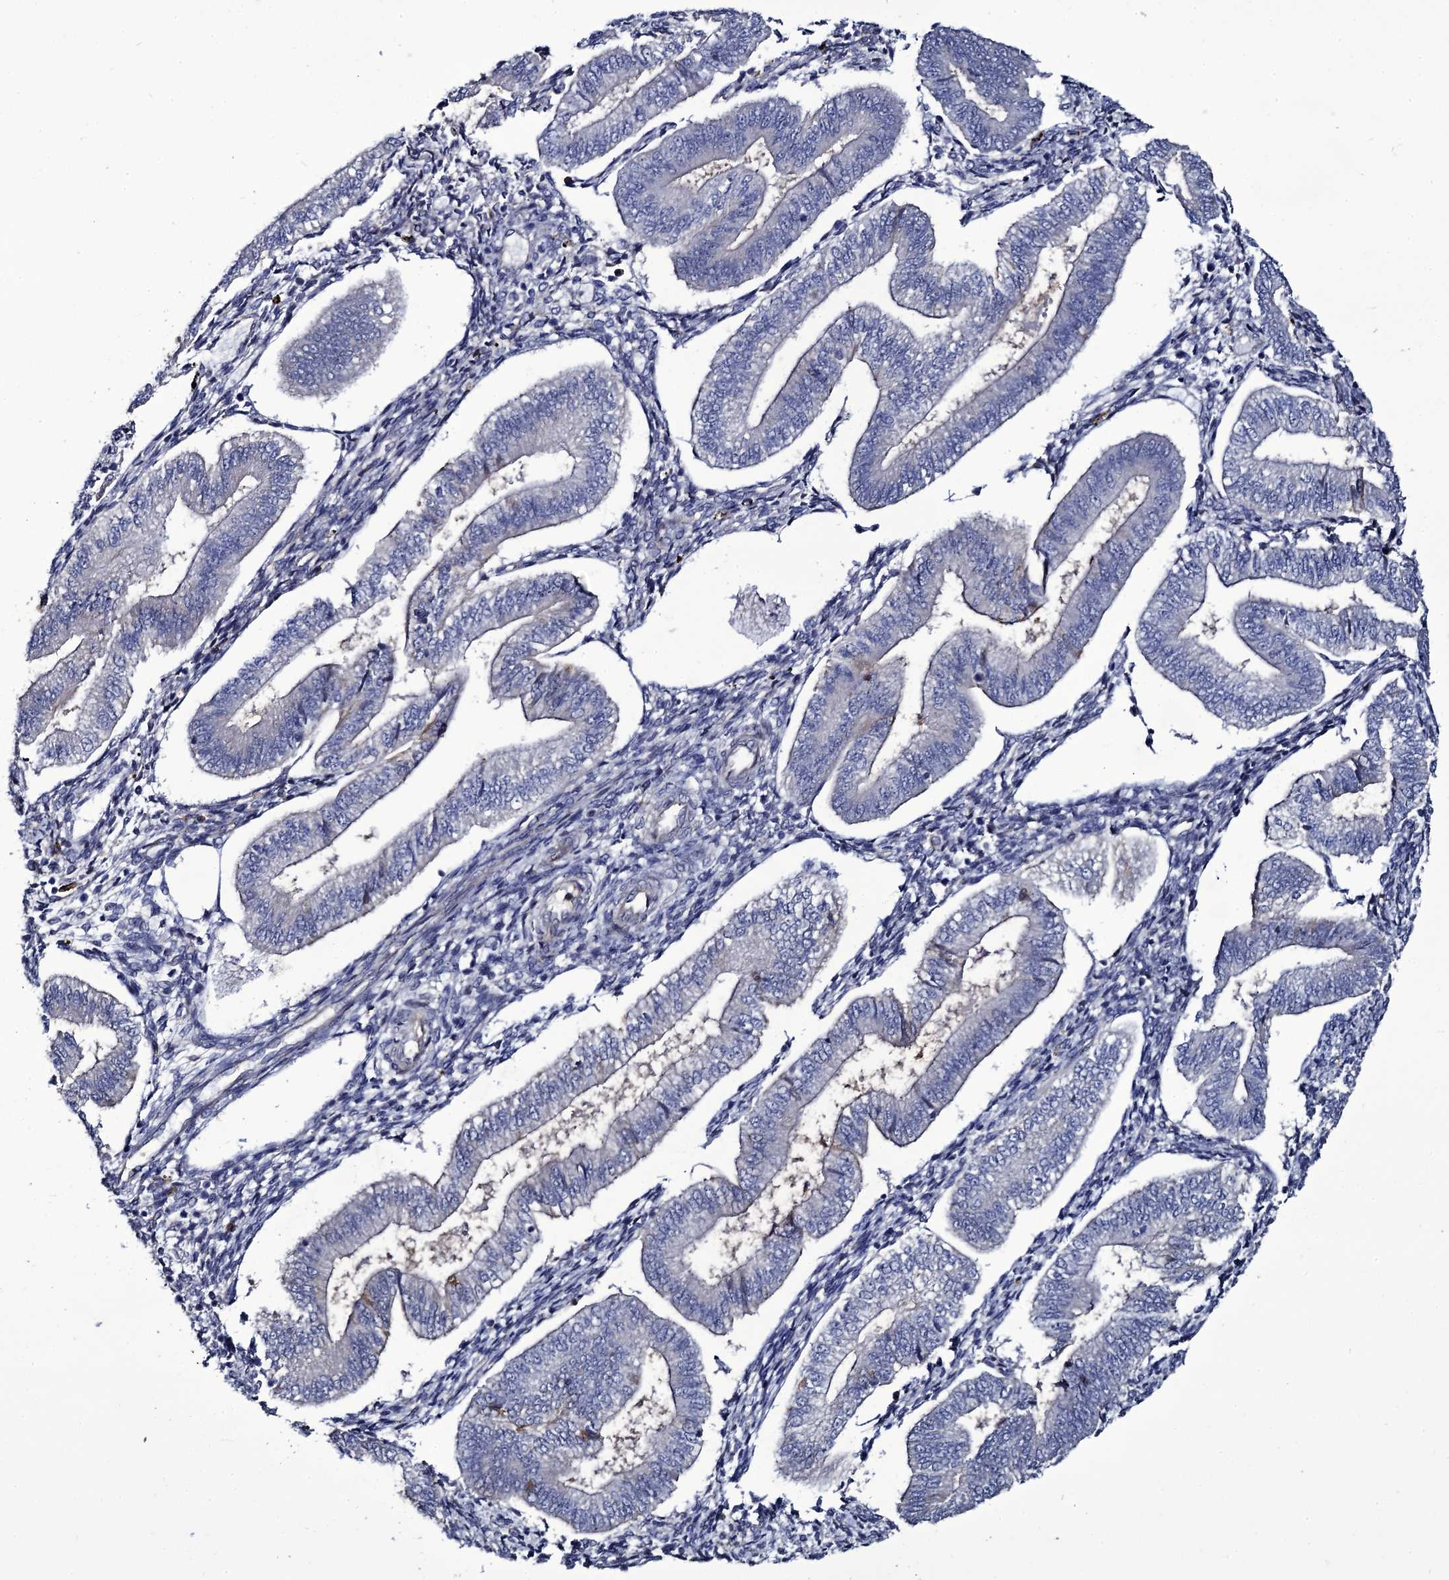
{"staining": {"intensity": "negative", "quantity": "none", "location": "none"}, "tissue": "endometrium", "cell_type": "Cells in endometrial stroma", "image_type": "normal", "snomed": [{"axis": "morphology", "description": "Normal tissue, NOS"}, {"axis": "topography", "description": "Endometrium"}], "caption": "A histopathology image of endometrium stained for a protein reveals no brown staining in cells in endometrial stroma.", "gene": "TTC23", "patient": {"sex": "female", "age": 34}}